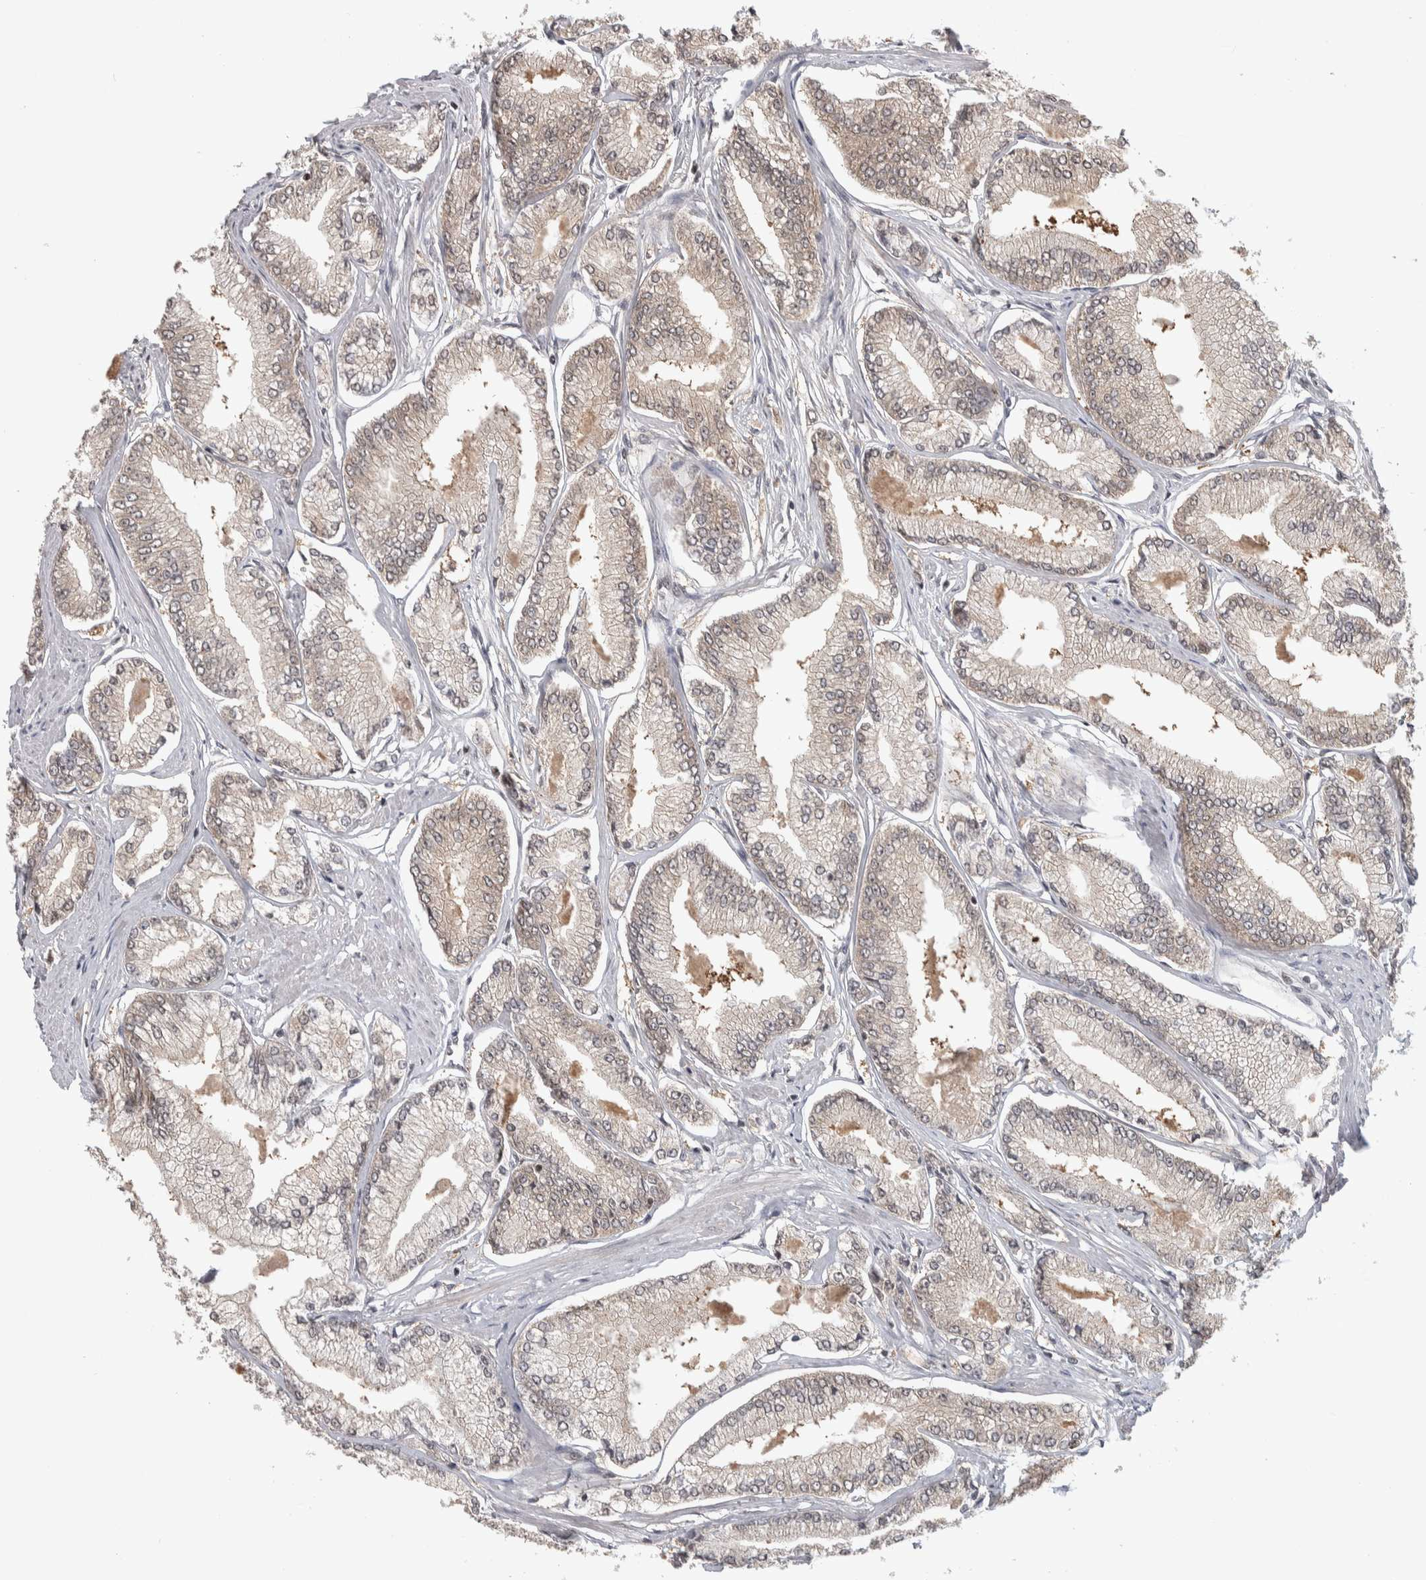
{"staining": {"intensity": "weak", "quantity": "<25%", "location": "nuclear"}, "tissue": "prostate cancer", "cell_type": "Tumor cells", "image_type": "cancer", "snomed": [{"axis": "morphology", "description": "Adenocarcinoma, Low grade"}, {"axis": "topography", "description": "Prostate"}], "caption": "A histopathology image of human low-grade adenocarcinoma (prostate) is negative for staining in tumor cells.", "gene": "ZSCAN21", "patient": {"sex": "male", "age": 52}}